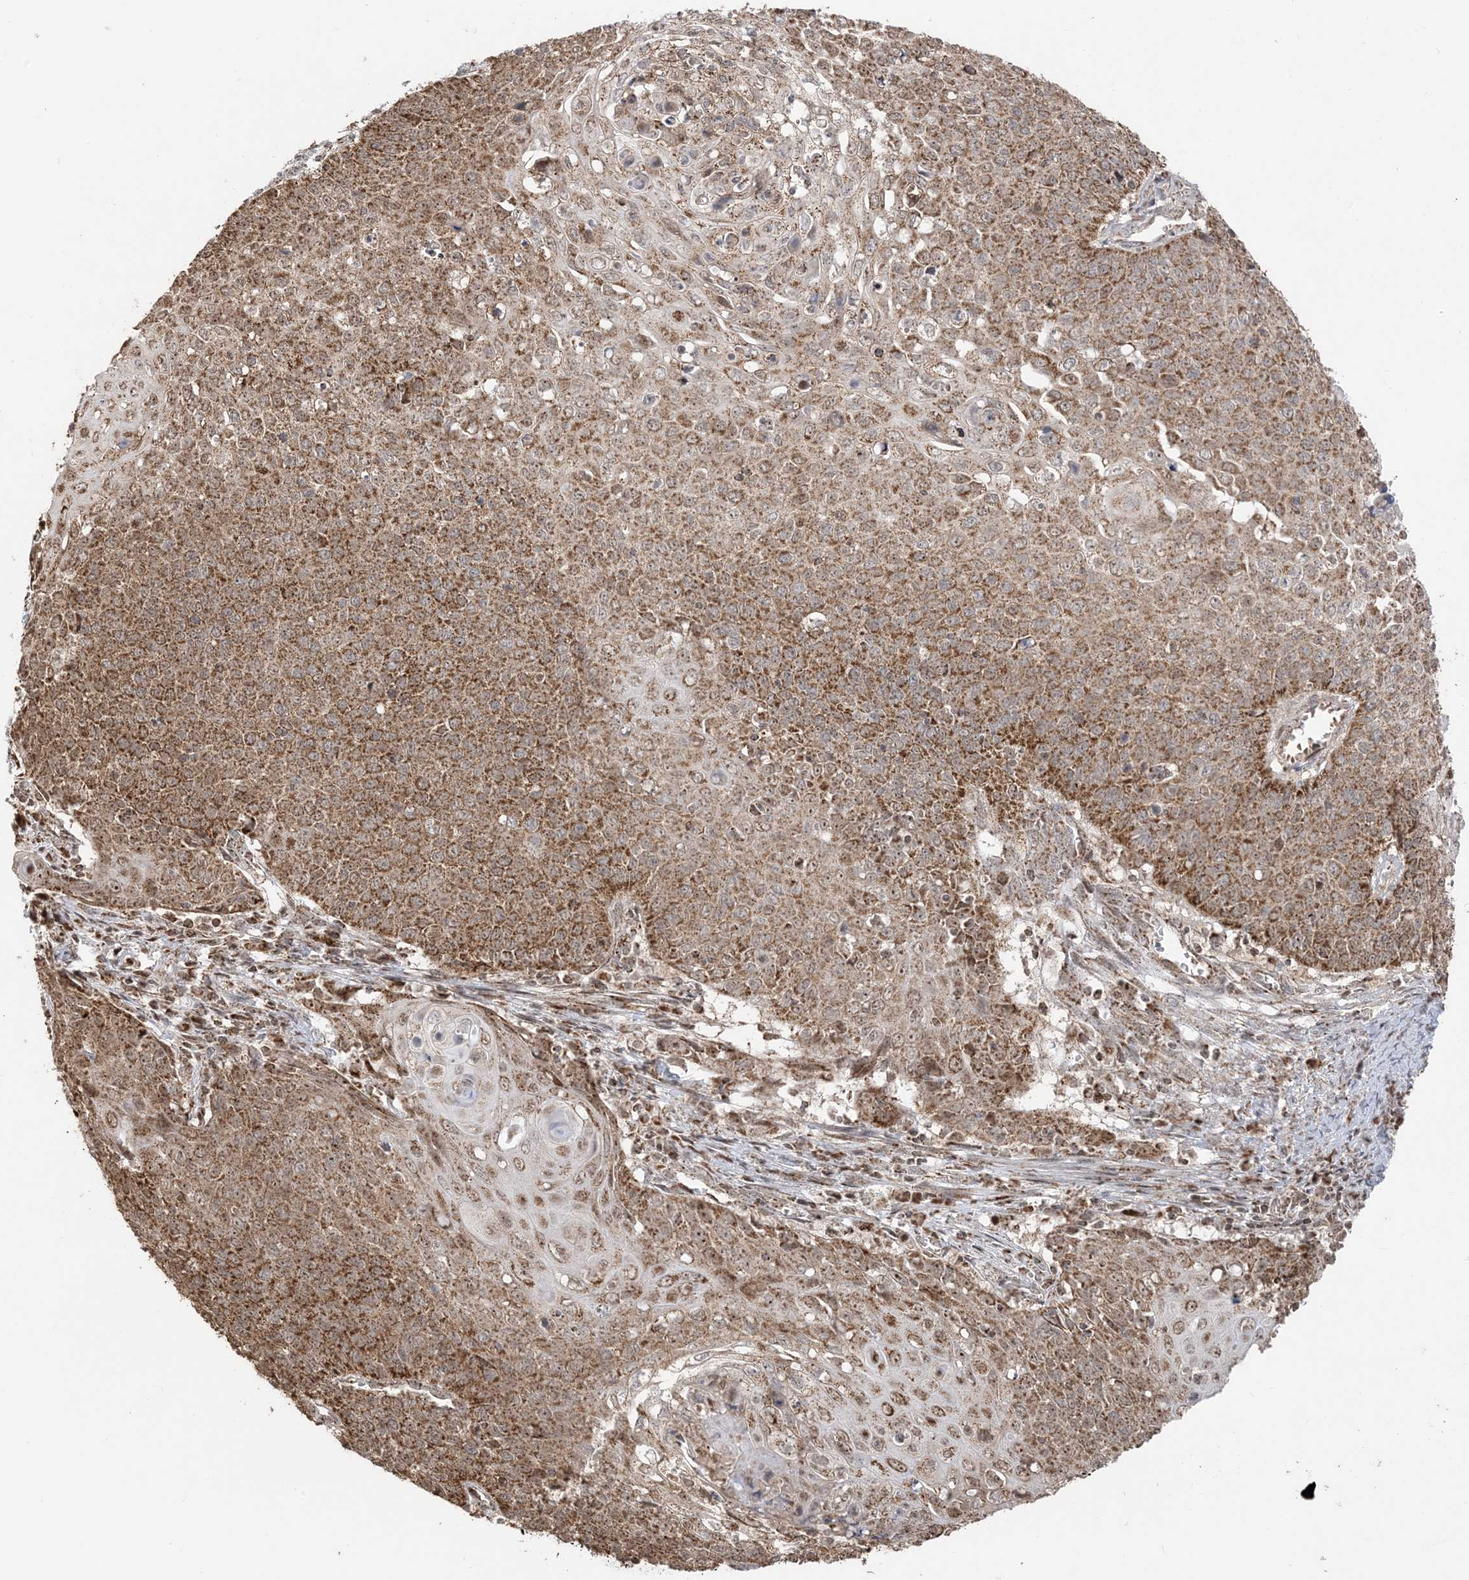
{"staining": {"intensity": "moderate", "quantity": ">75%", "location": "cytoplasmic/membranous,nuclear"}, "tissue": "cervical cancer", "cell_type": "Tumor cells", "image_type": "cancer", "snomed": [{"axis": "morphology", "description": "Squamous cell carcinoma, NOS"}, {"axis": "topography", "description": "Cervix"}], "caption": "Tumor cells exhibit medium levels of moderate cytoplasmic/membranous and nuclear expression in approximately >75% of cells in human cervical cancer. The protein is shown in brown color, while the nuclei are stained blue.", "gene": "MAPKBP1", "patient": {"sex": "female", "age": 39}}